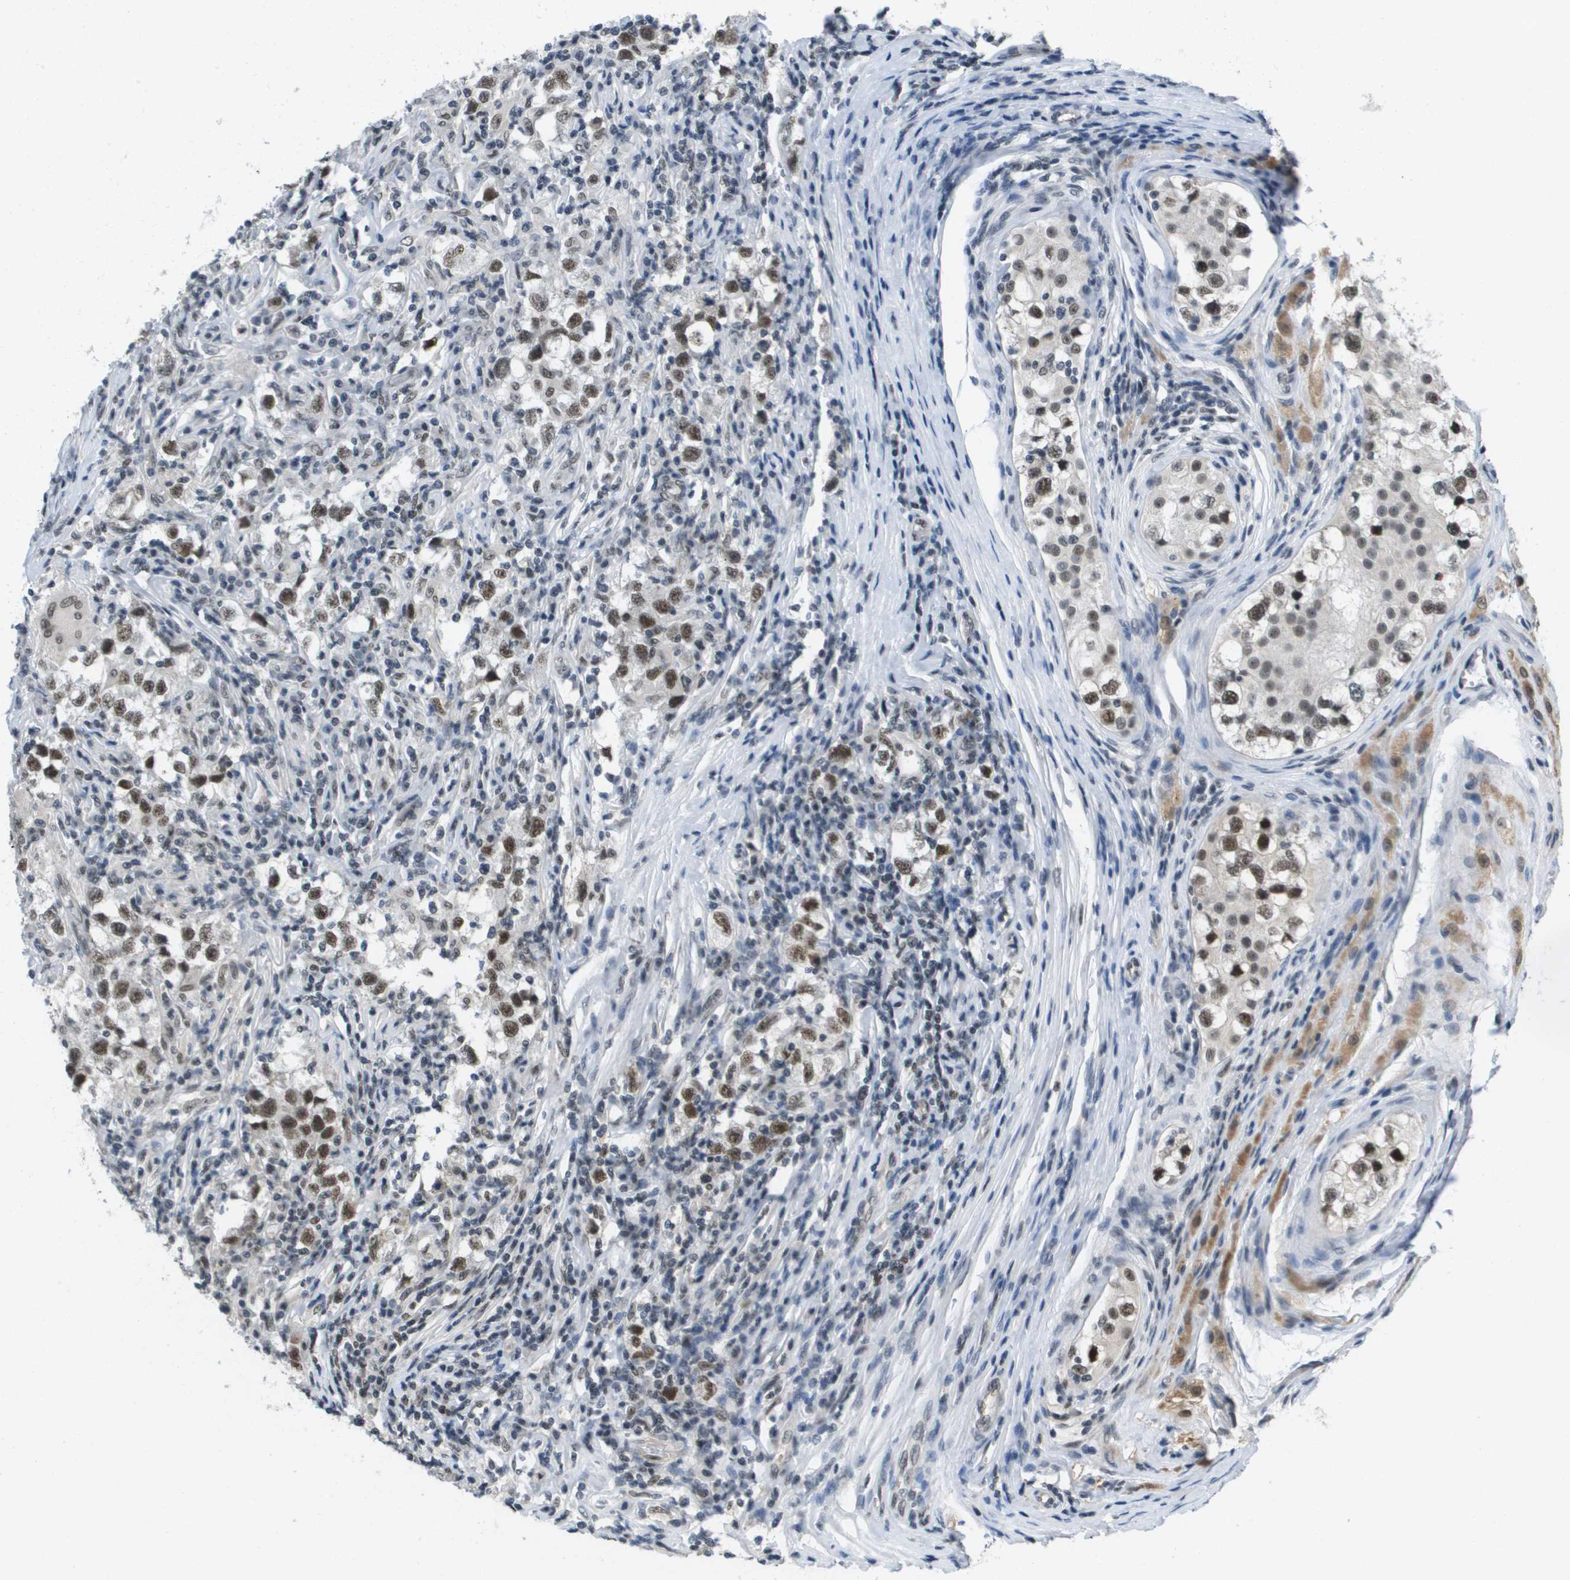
{"staining": {"intensity": "moderate", "quantity": ">75%", "location": "nuclear"}, "tissue": "testis cancer", "cell_type": "Tumor cells", "image_type": "cancer", "snomed": [{"axis": "morphology", "description": "Carcinoma, Embryonal, NOS"}, {"axis": "topography", "description": "Testis"}], "caption": "Testis cancer (embryonal carcinoma) tissue shows moderate nuclear expression in about >75% of tumor cells, visualized by immunohistochemistry. (DAB IHC with brightfield microscopy, high magnification).", "gene": "ISY1", "patient": {"sex": "male", "age": 21}}